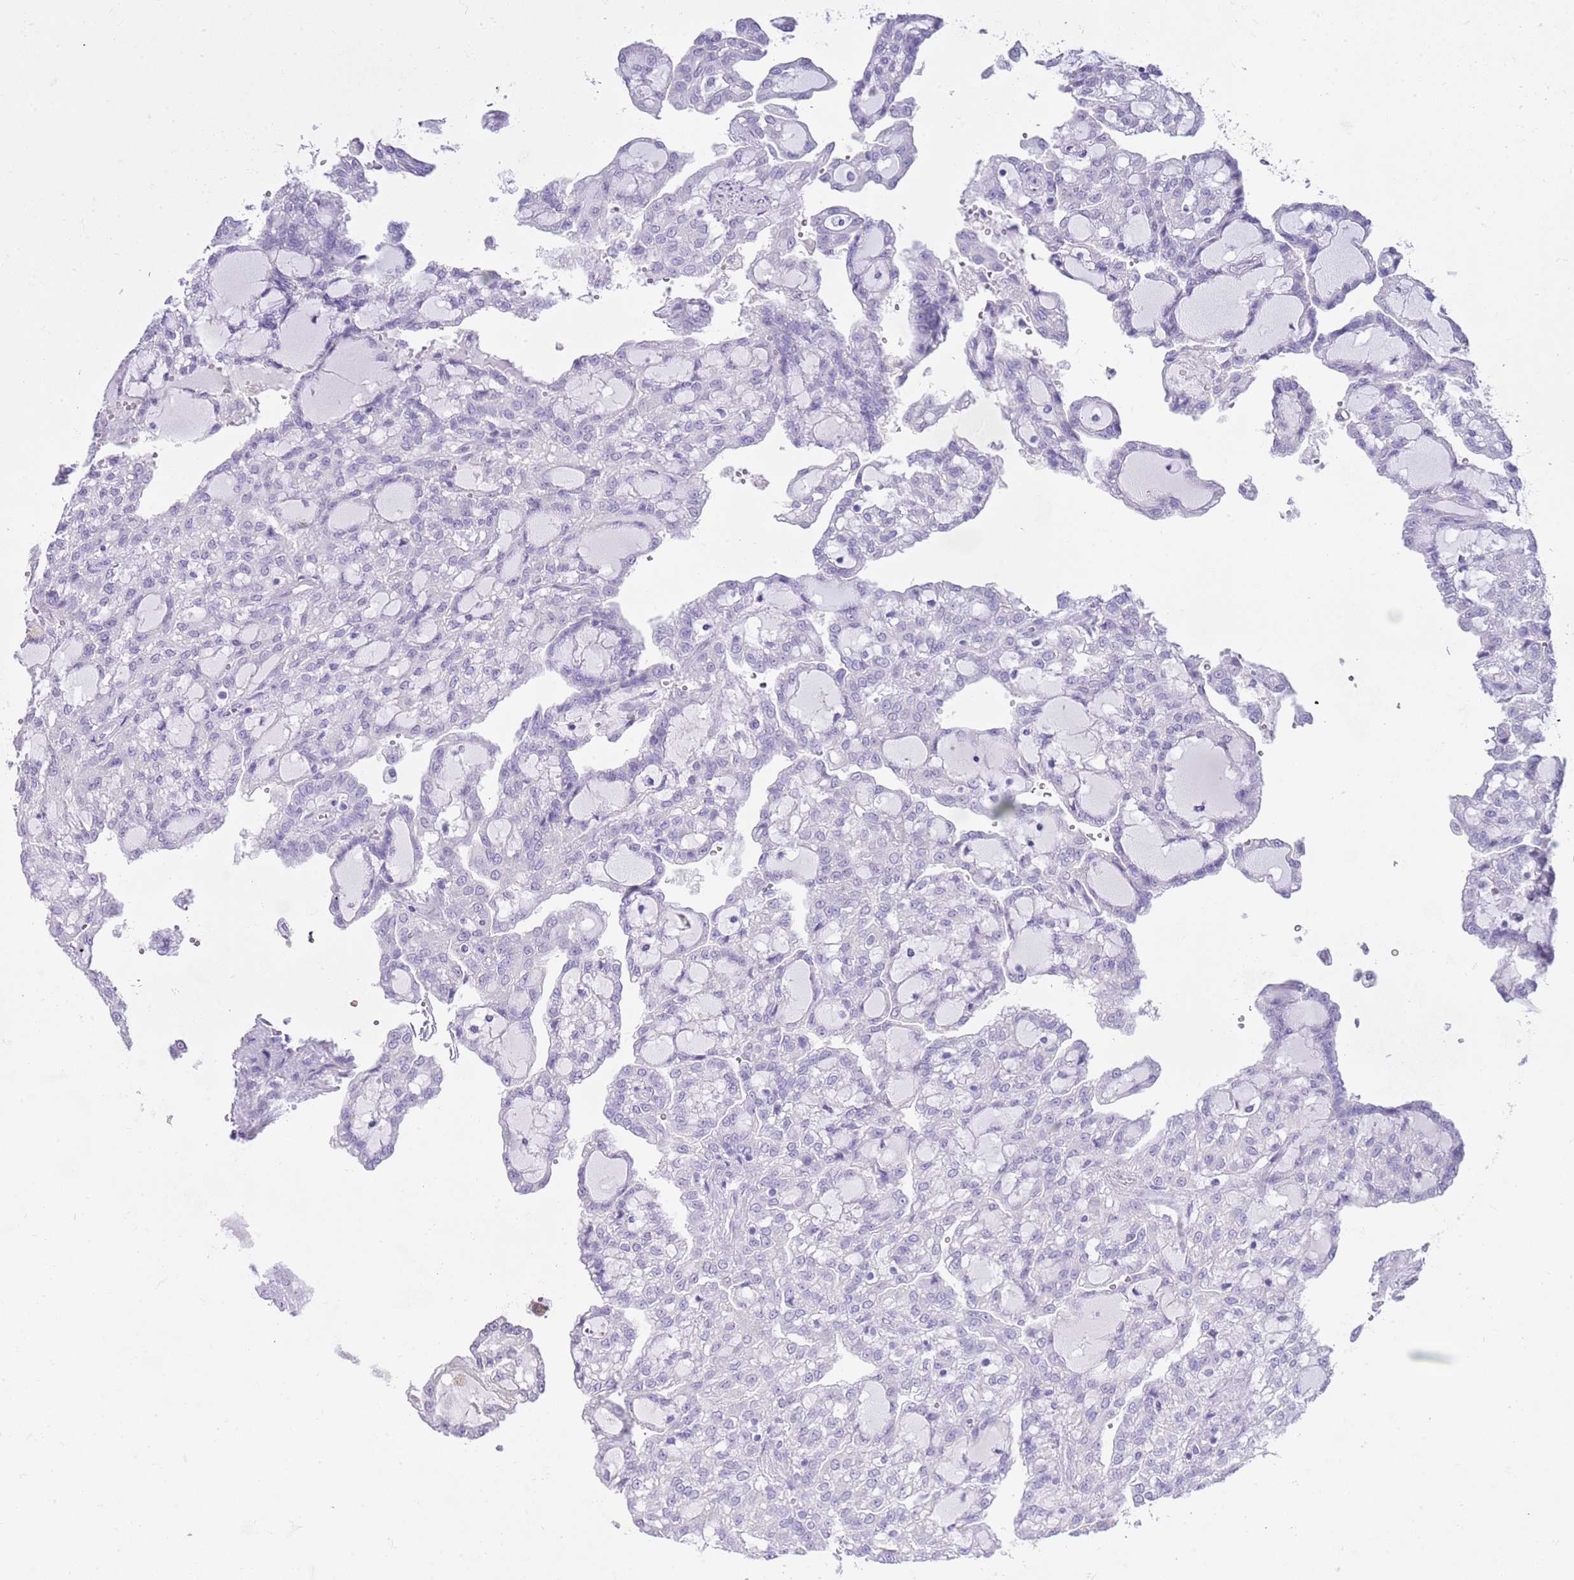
{"staining": {"intensity": "negative", "quantity": "none", "location": "none"}, "tissue": "renal cancer", "cell_type": "Tumor cells", "image_type": "cancer", "snomed": [{"axis": "morphology", "description": "Adenocarcinoma, NOS"}, {"axis": "topography", "description": "Kidney"}], "caption": "Histopathology image shows no protein positivity in tumor cells of renal cancer tissue.", "gene": "OR2Z1", "patient": {"sex": "male", "age": 63}}